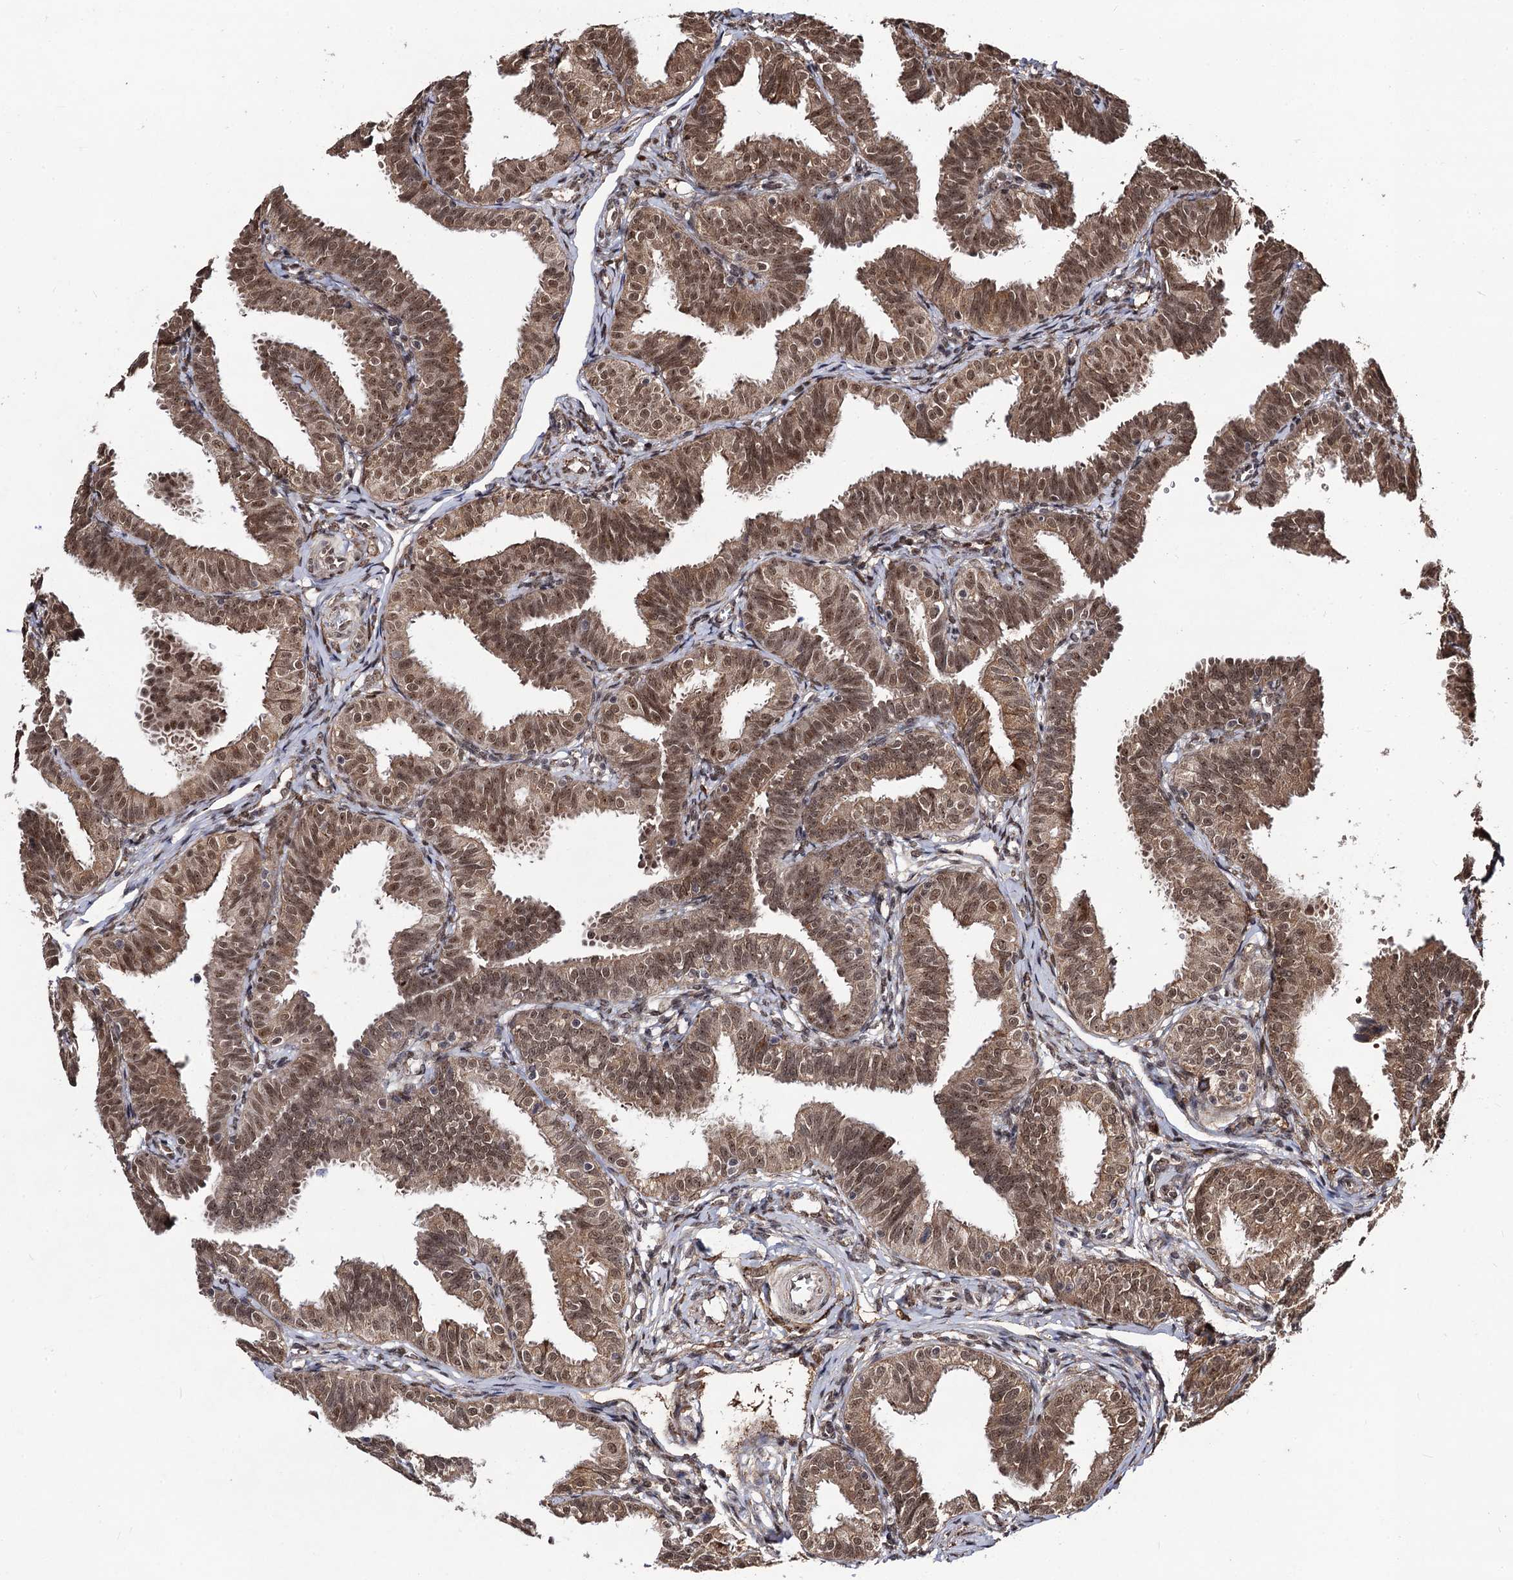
{"staining": {"intensity": "moderate", "quantity": ">75%", "location": "cytoplasmic/membranous,nuclear"}, "tissue": "fallopian tube", "cell_type": "Glandular cells", "image_type": "normal", "snomed": [{"axis": "morphology", "description": "Normal tissue, NOS"}, {"axis": "topography", "description": "Fallopian tube"}], "caption": "Benign fallopian tube exhibits moderate cytoplasmic/membranous,nuclear staining in approximately >75% of glandular cells, visualized by immunohistochemistry. (Stains: DAB in brown, nuclei in blue, Microscopy: brightfield microscopy at high magnification).", "gene": "SFSWAP", "patient": {"sex": "female", "age": 35}}